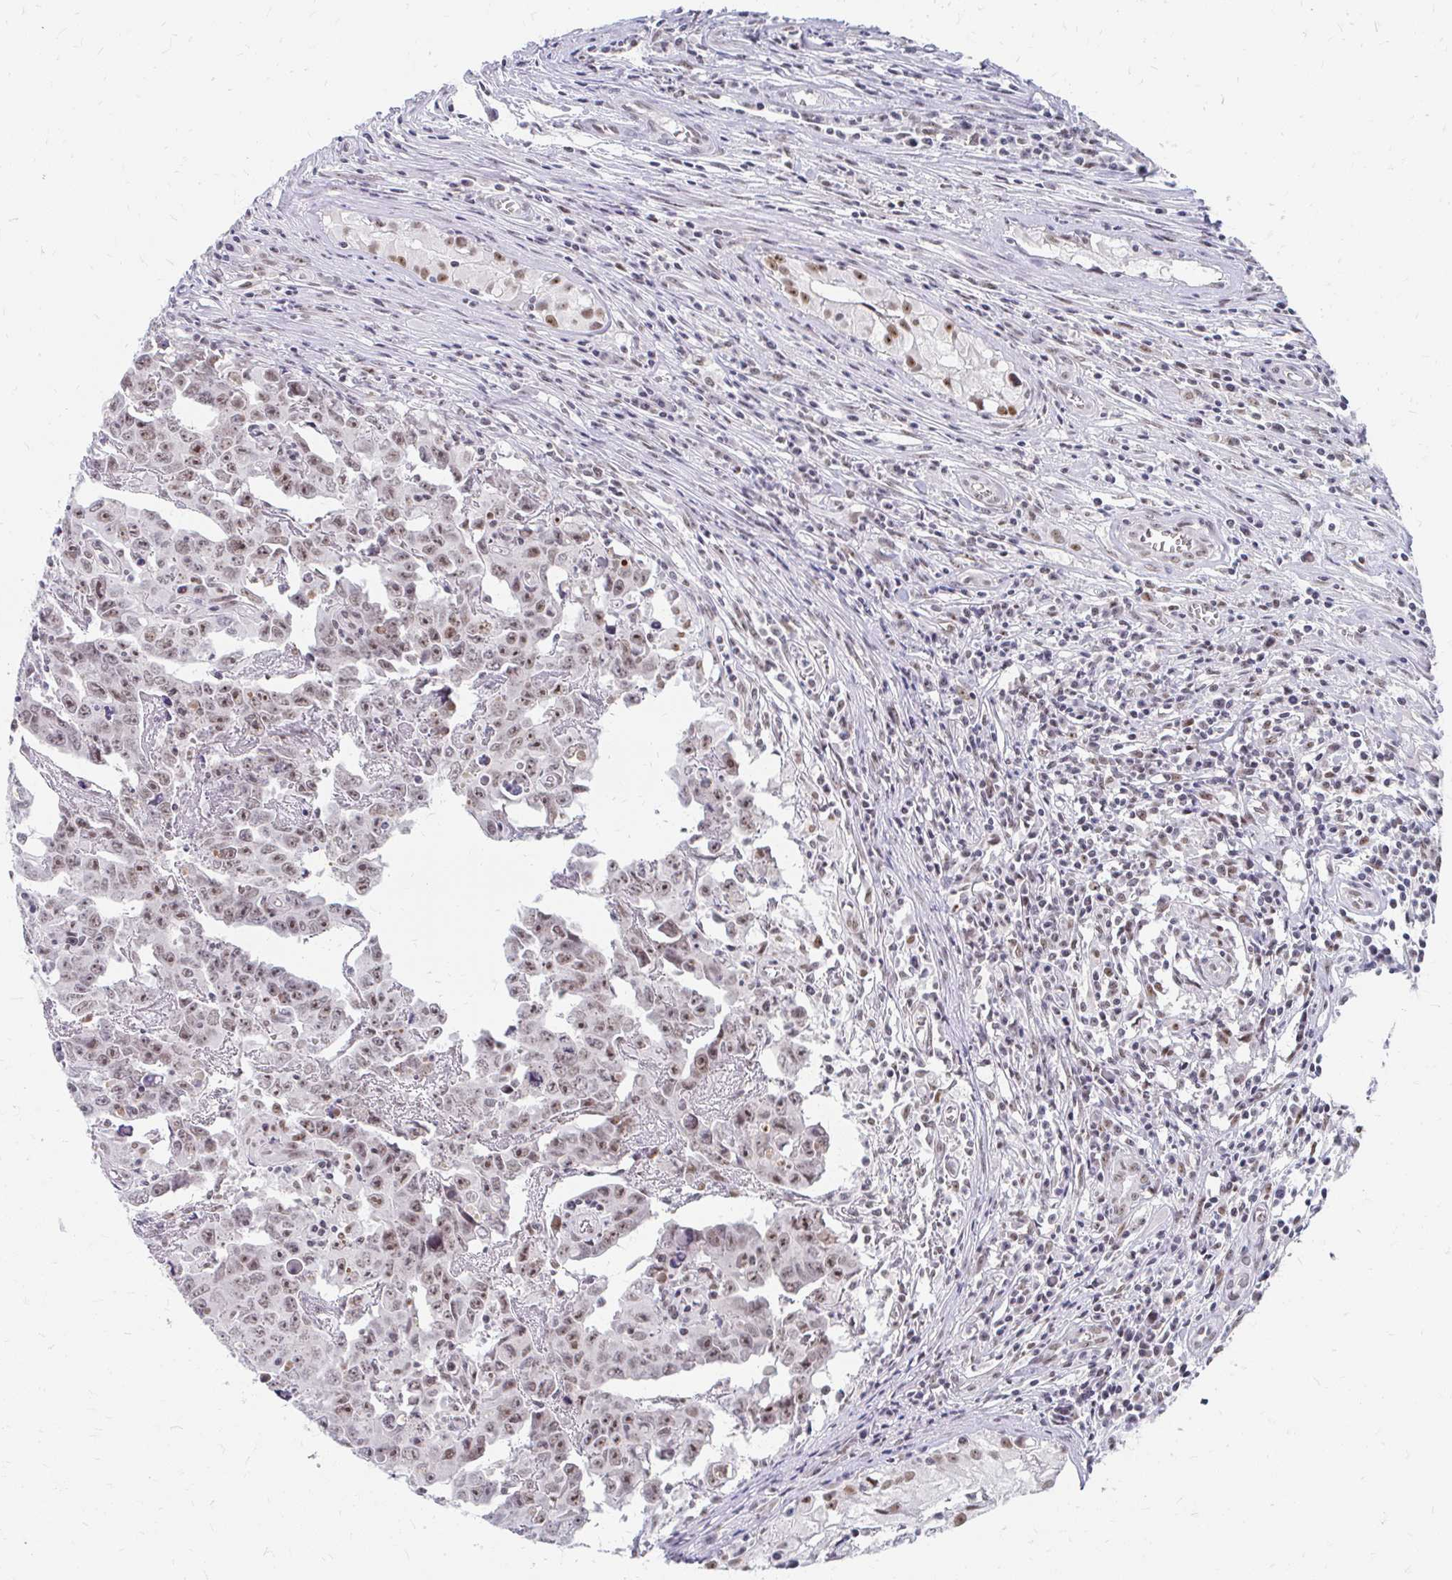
{"staining": {"intensity": "moderate", "quantity": "25%-75%", "location": "nuclear"}, "tissue": "testis cancer", "cell_type": "Tumor cells", "image_type": "cancer", "snomed": [{"axis": "morphology", "description": "Carcinoma, Embryonal, NOS"}, {"axis": "topography", "description": "Testis"}], "caption": "Protein expression analysis of human testis cancer (embryonal carcinoma) reveals moderate nuclear staining in about 25%-75% of tumor cells.", "gene": "GTF2H1", "patient": {"sex": "male", "age": 22}}